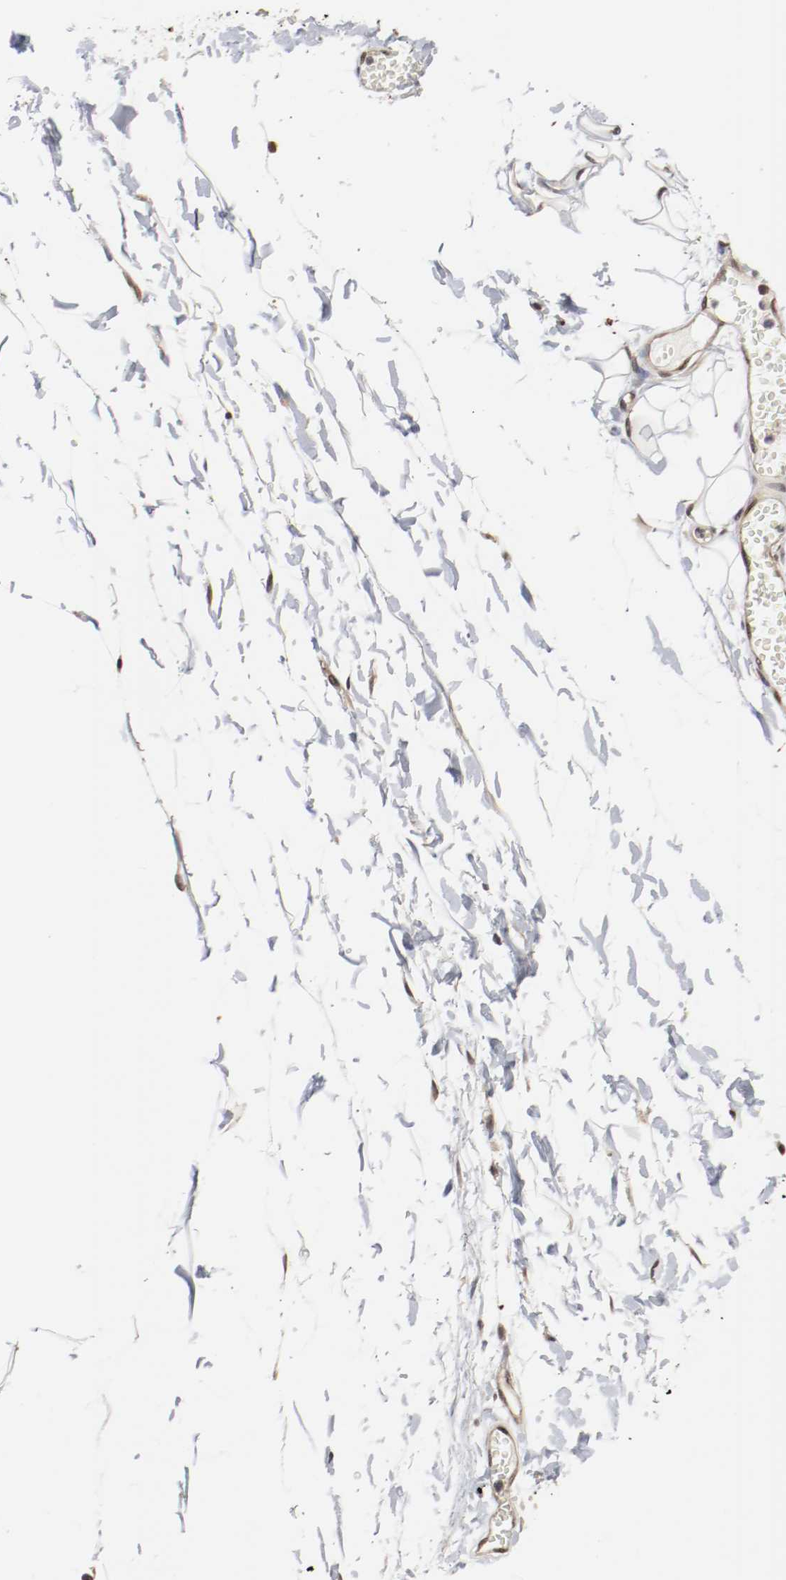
{"staining": {"intensity": "moderate", "quantity": "25%-75%", "location": "cytoplasmic/membranous"}, "tissue": "adipose tissue", "cell_type": "Adipocytes", "image_type": "normal", "snomed": [{"axis": "morphology", "description": "Normal tissue, NOS"}, {"axis": "morphology", "description": "Inflammation, NOS"}, {"axis": "topography", "description": "Vascular tissue"}, {"axis": "topography", "description": "Salivary gland"}], "caption": "Adipocytes show moderate cytoplasmic/membranous expression in approximately 25%-75% of cells in normal adipose tissue.", "gene": "AFG3L2", "patient": {"sex": "female", "age": 75}}